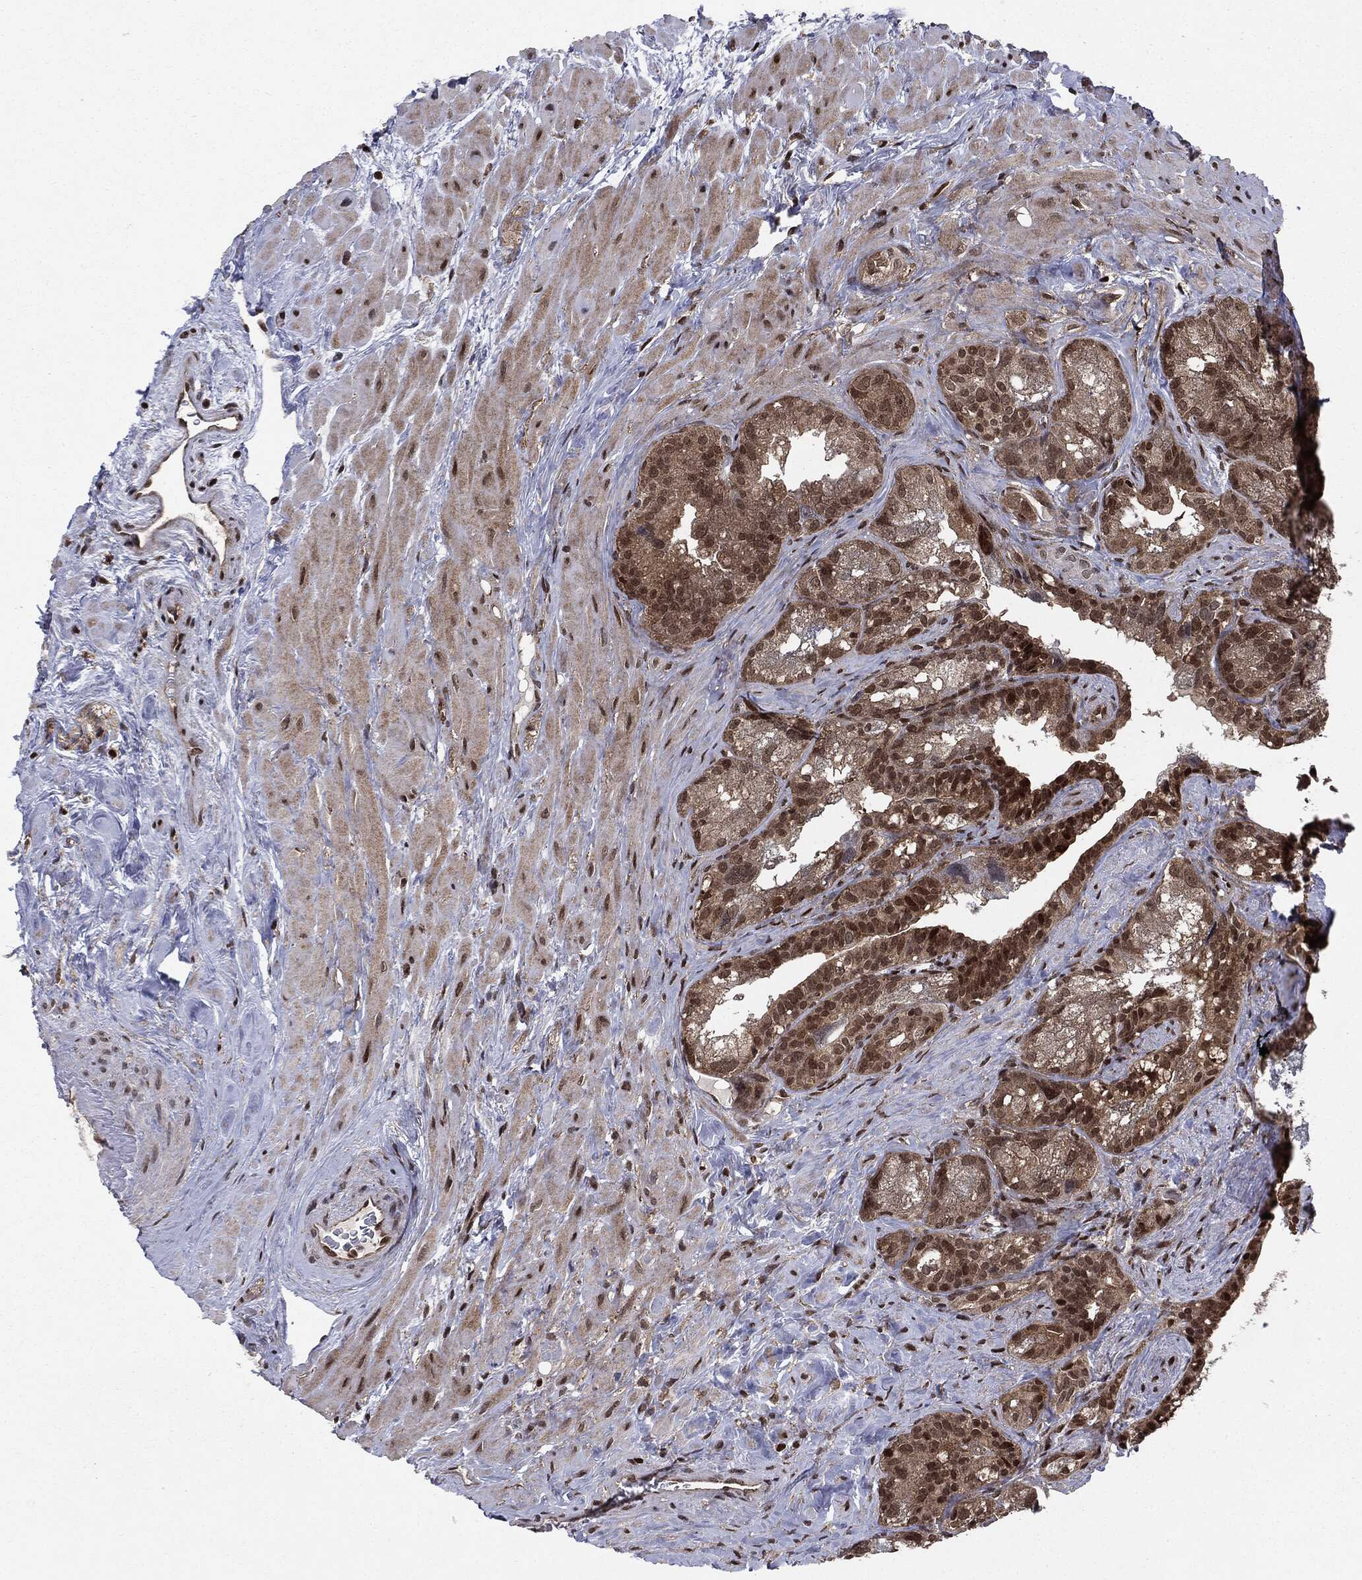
{"staining": {"intensity": "moderate", "quantity": "<25%", "location": "cytoplasmic/membranous,nuclear"}, "tissue": "seminal vesicle", "cell_type": "Glandular cells", "image_type": "normal", "snomed": [{"axis": "morphology", "description": "Normal tissue, NOS"}, {"axis": "topography", "description": "Seminal veicle"}], "caption": "High-power microscopy captured an immunohistochemistry (IHC) micrograph of normal seminal vesicle, revealing moderate cytoplasmic/membranous,nuclear positivity in about <25% of glandular cells.", "gene": "PTPA", "patient": {"sex": "male", "age": 72}}